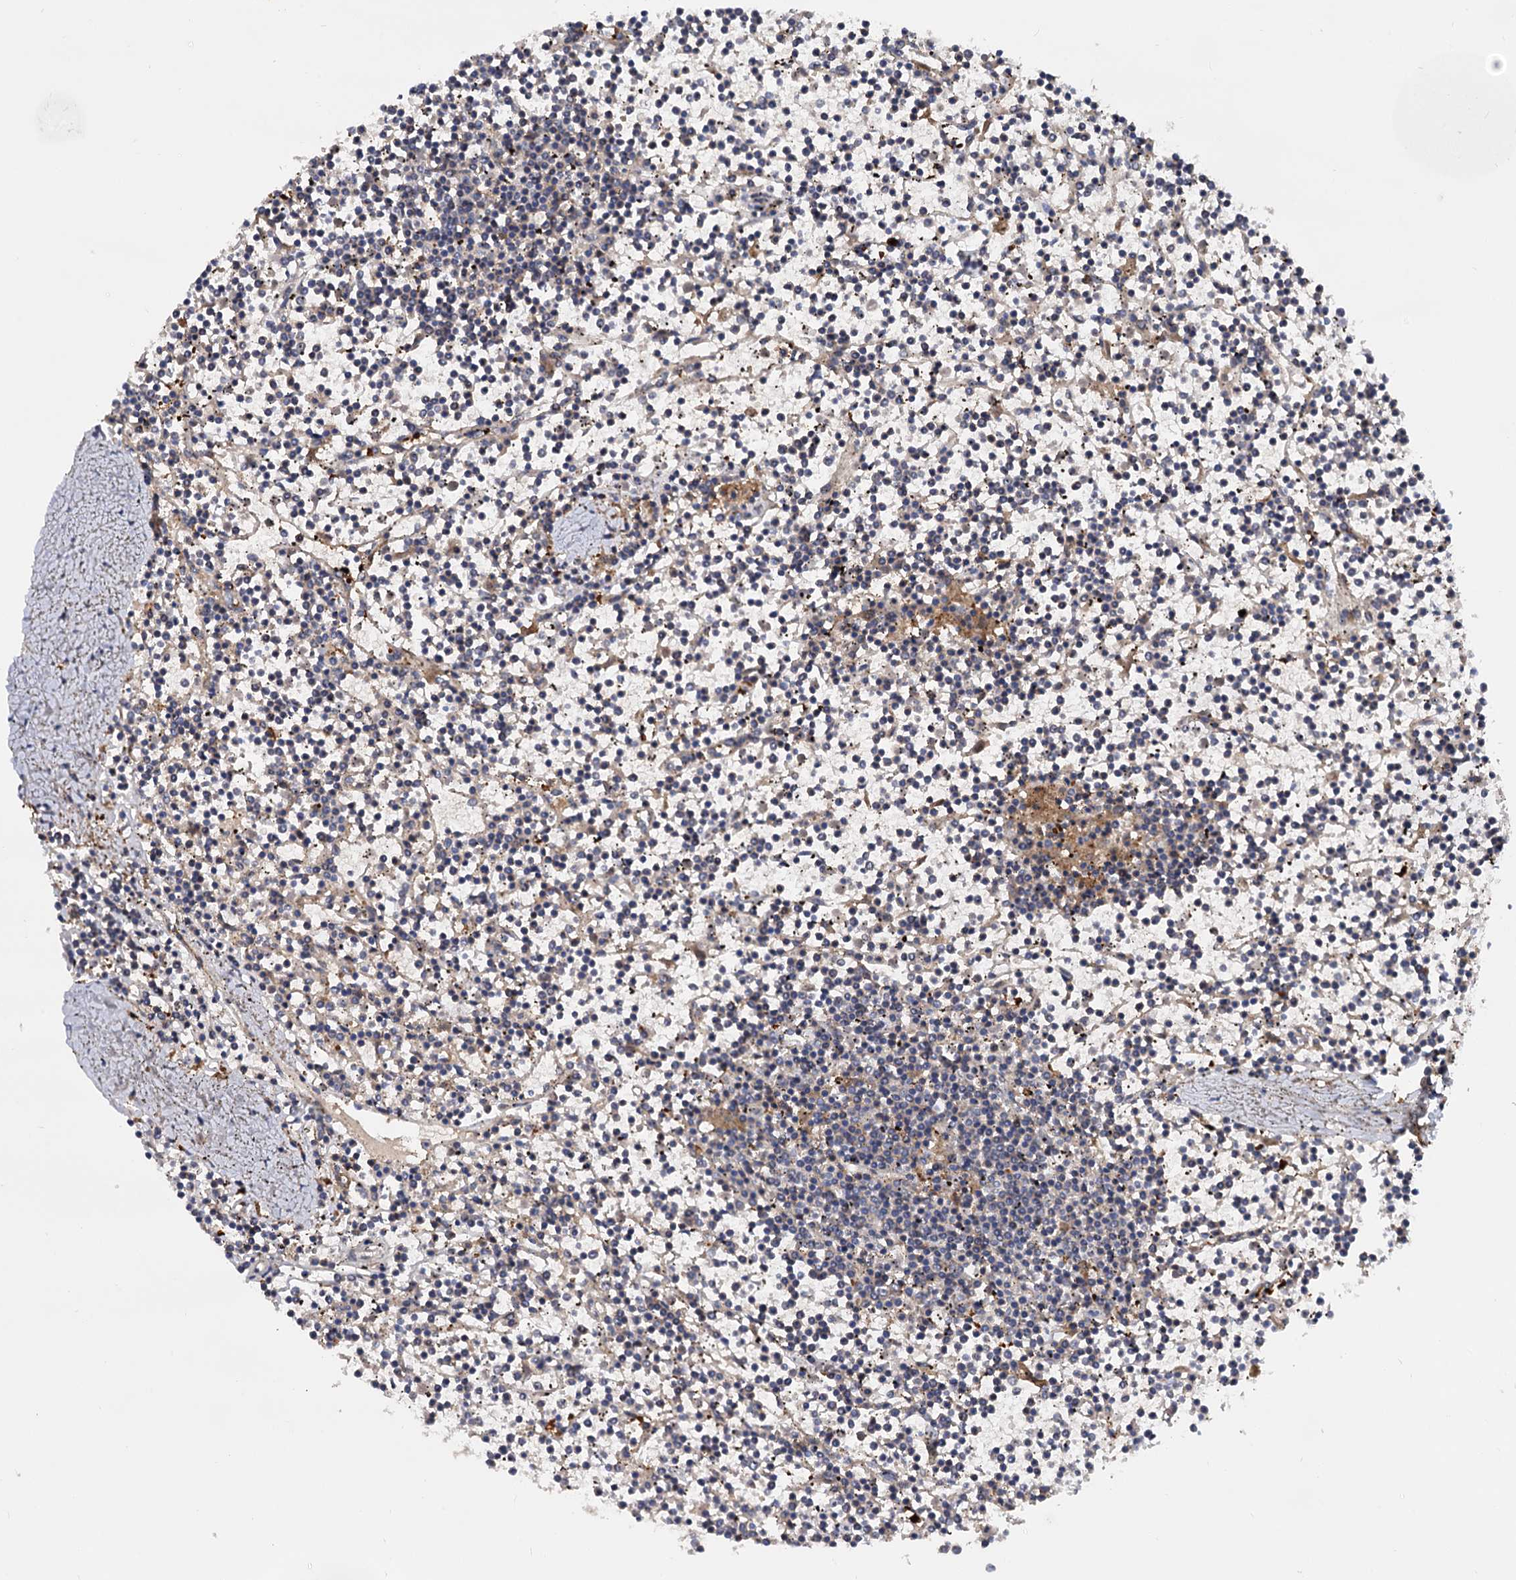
{"staining": {"intensity": "negative", "quantity": "none", "location": "none"}, "tissue": "lymphoma", "cell_type": "Tumor cells", "image_type": "cancer", "snomed": [{"axis": "morphology", "description": "Malignant lymphoma, non-Hodgkin's type, Low grade"}, {"axis": "topography", "description": "Spleen"}], "caption": "Tumor cells are negative for brown protein staining in low-grade malignant lymphoma, non-Hodgkin's type.", "gene": "SELENOP", "patient": {"sex": "female", "age": 19}}